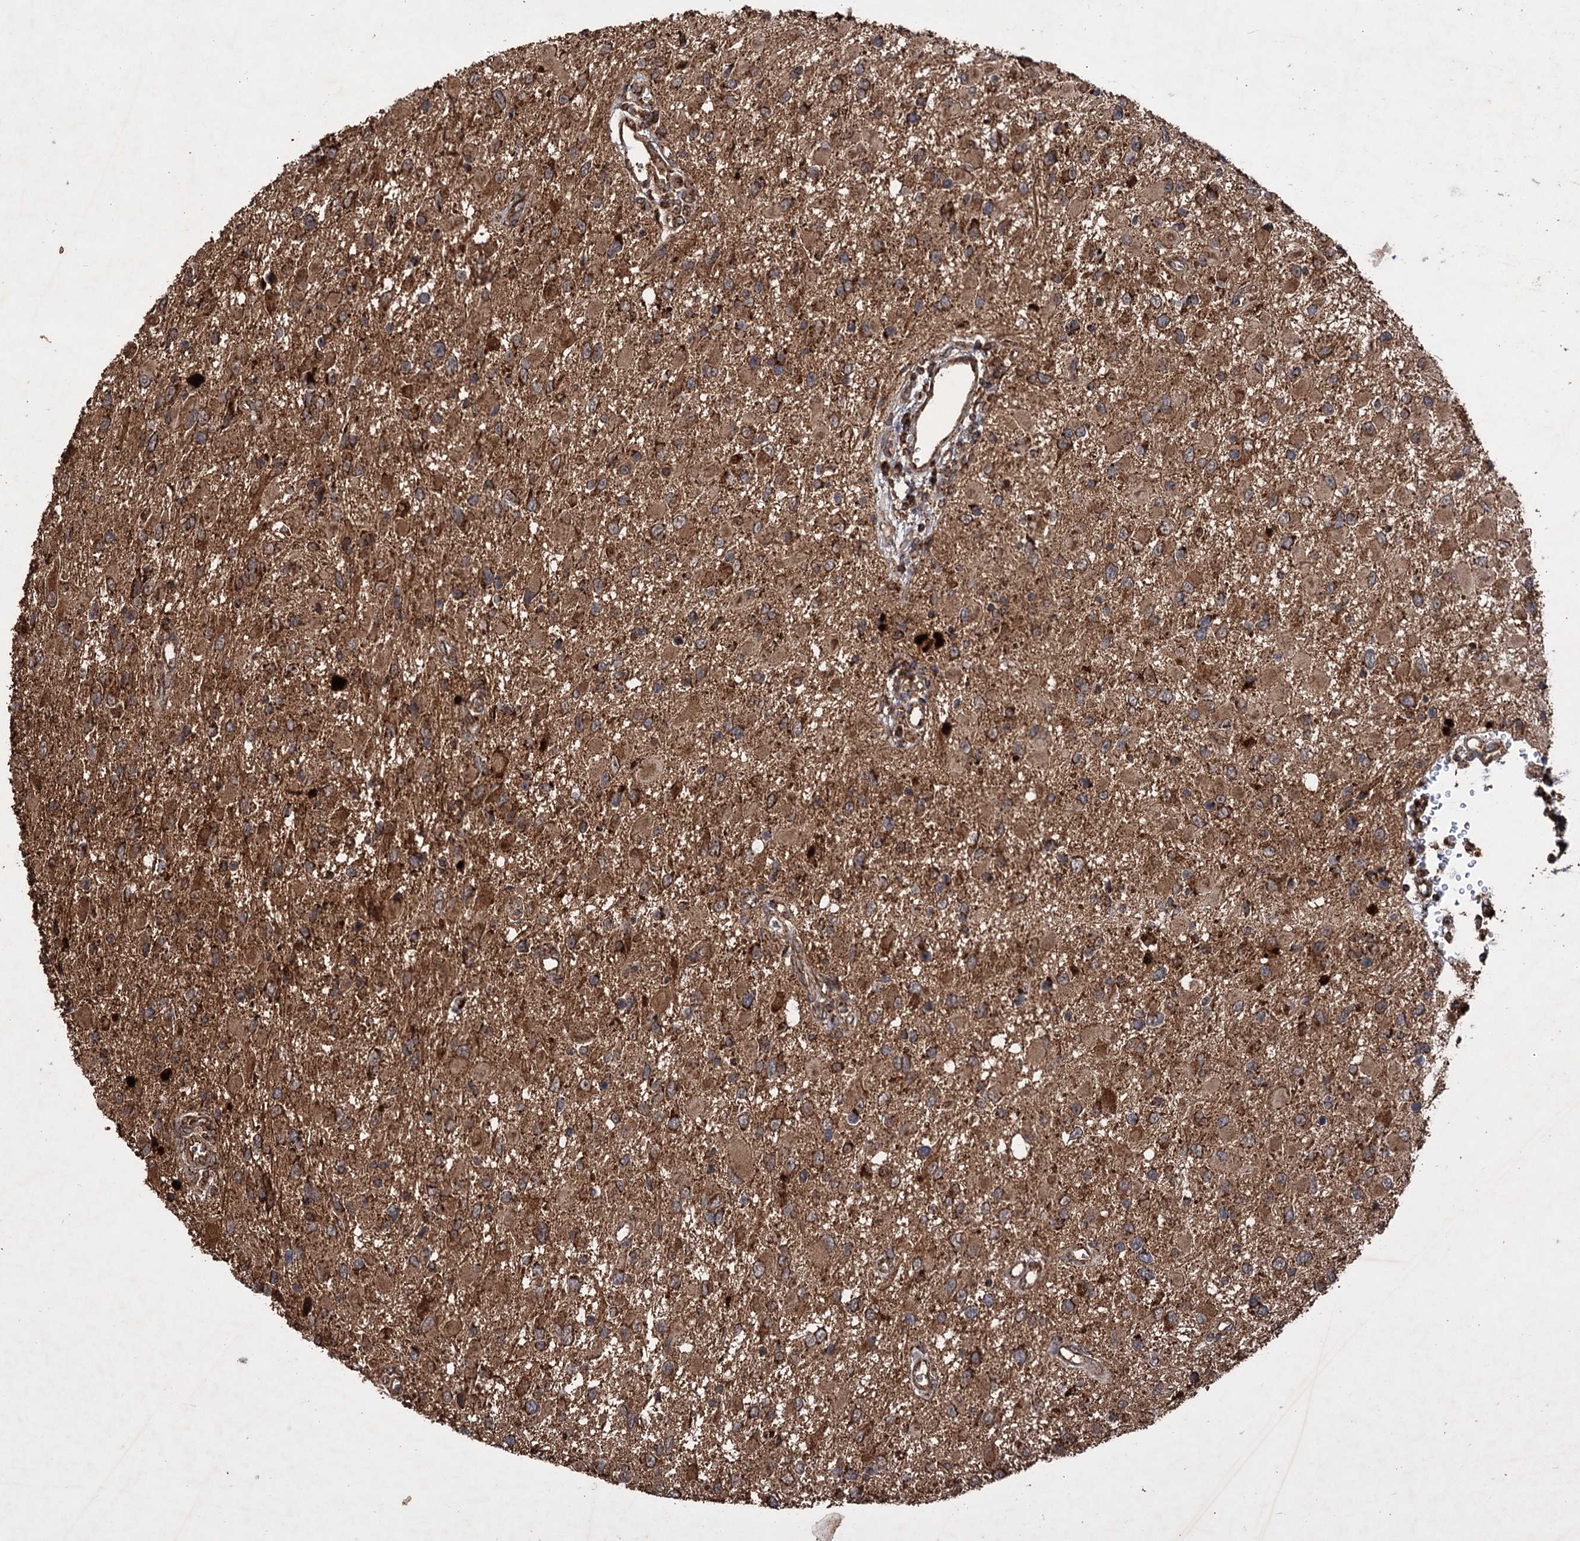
{"staining": {"intensity": "strong", "quantity": ">75%", "location": "cytoplasmic/membranous"}, "tissue": "glioma", "cell_type": "Tumor cells", "image_type": "cancer", "snomed": [{"axis": "morphology", "description": "Glioma, malignant, High grade"}, {"axis": "topography", "description": "Brain"}], "caption": "Protein expression analysis of human malignant high-grade glioma reveals strong cytoplasmic/membranous expression in about >75% of tumor cells.", "gene": "IPO4", "patient": {"sex": "male", "age": 53}}